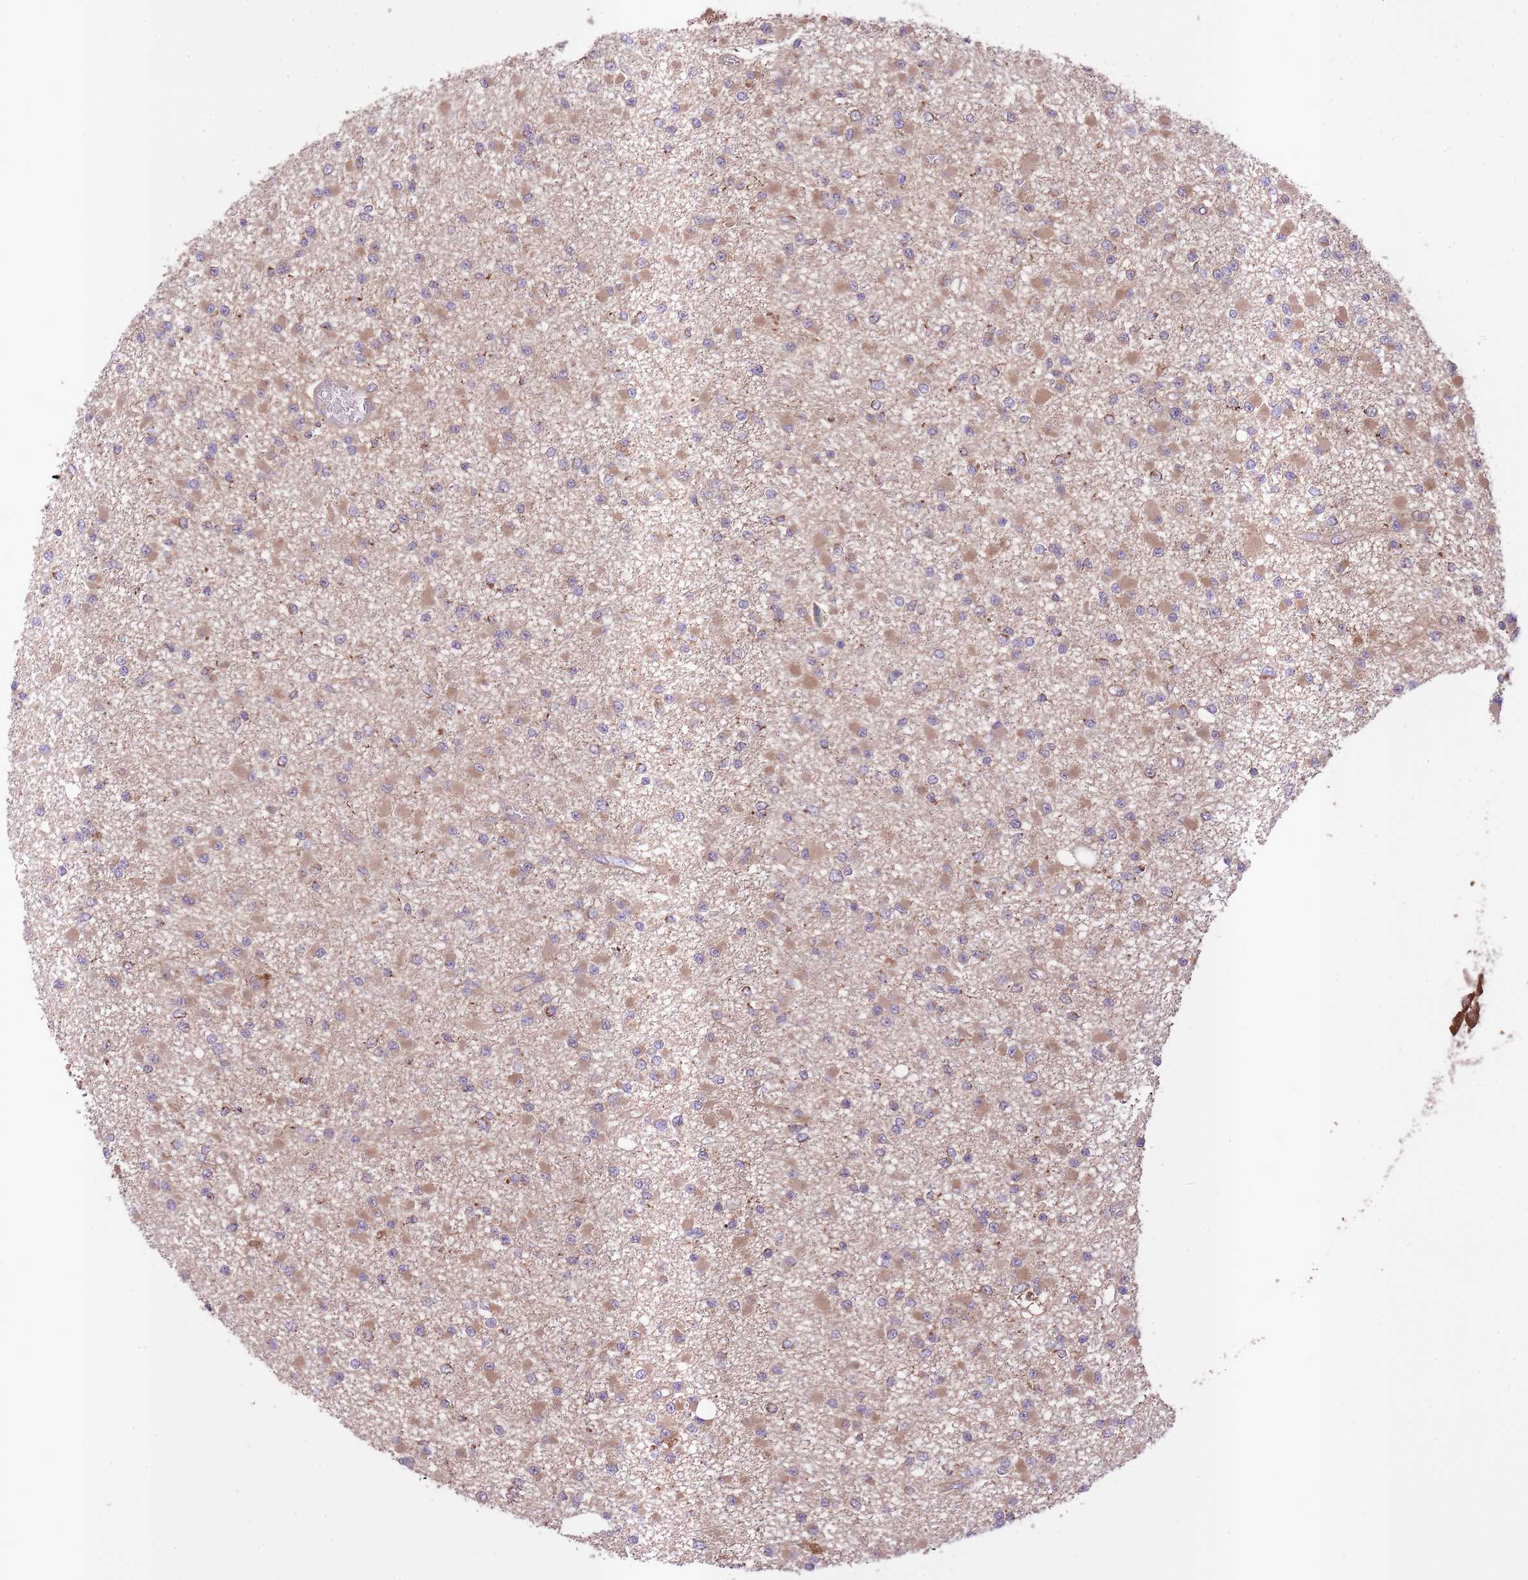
{"staining": {"intensity": "moderate", "quantity": ">75%", "location": "cytoplasmic/membranous"}, "tissue": "glioma", "cell_type": "Tumor cells", "image_type": "cancer", "snomed": [{"axis": "morphology", "description": "Glioma, malignant, Low grade"}, {"axis": "topography", "description": "Brain"}], "caption": "Protein analysis of malignant glioma (low-grade) tissue displays moderate cytoplasmic/membranous staining in about >75% of tumor cells.", "gene": "ST3GAL3", "patient": {"sex": "female", "age": 22}}